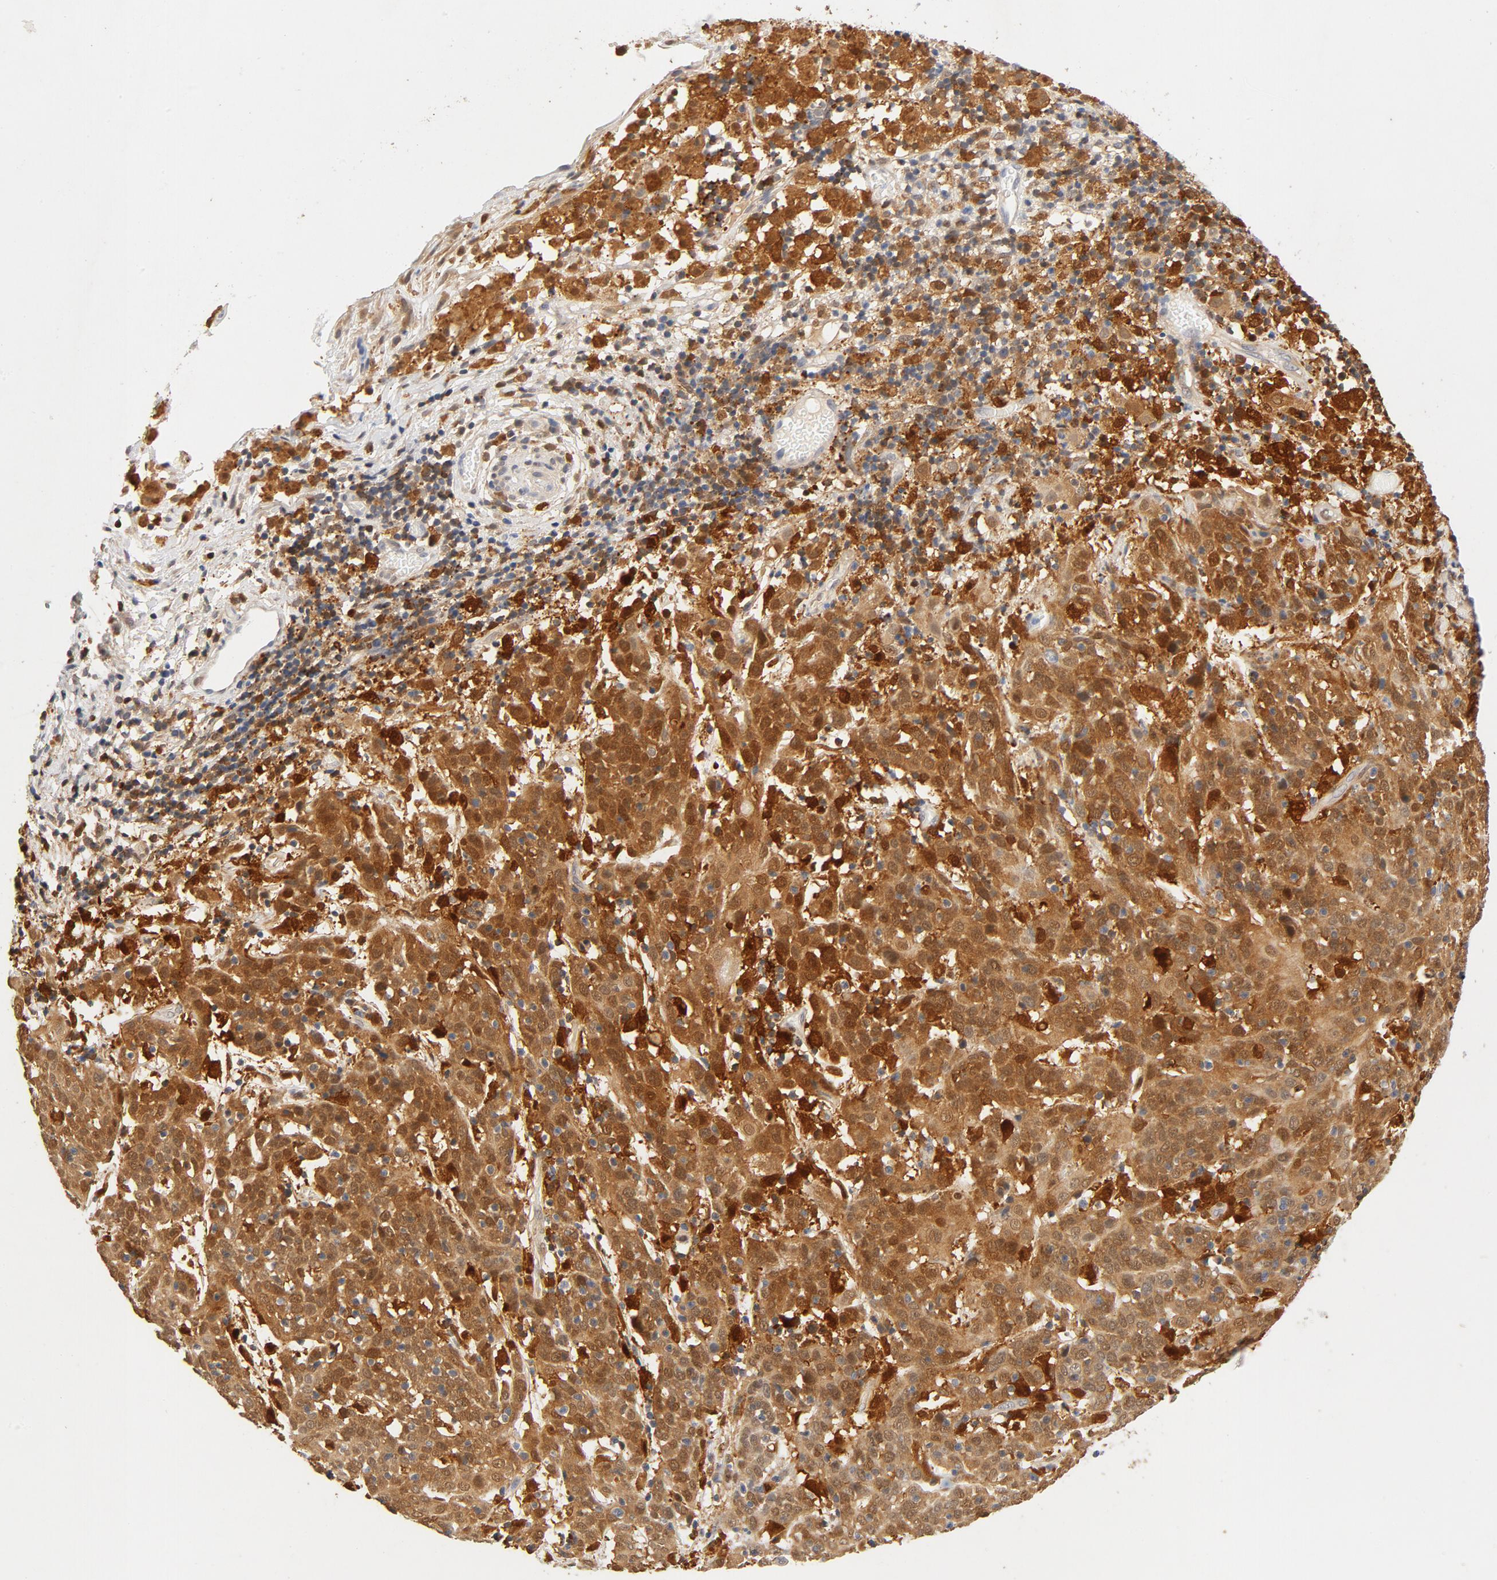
{"staining": {"intensity": "strong", "quantity": ">75%", "location": "cytoplasmic/membranous"}, "tissue": "cervical cancer", "cell_type": "Tumor cells", "image_type": "cancer", "snomed": [{"axis": "morphology", "description": "Normal tissue, NOS"}, {"axis": "morphology", "description": "Squamous cell carcinoma, NOS"}, {"axis": "topography", "description": "Cervix"}], "caption": "The histopathology image exhibits staining of cervical cancer, revealing strong cytoplasmic/membranous protein positivity (brown color) within tumor cells.", "gene": "STAT1", "patient": {"sex": "female", "age": 67}}